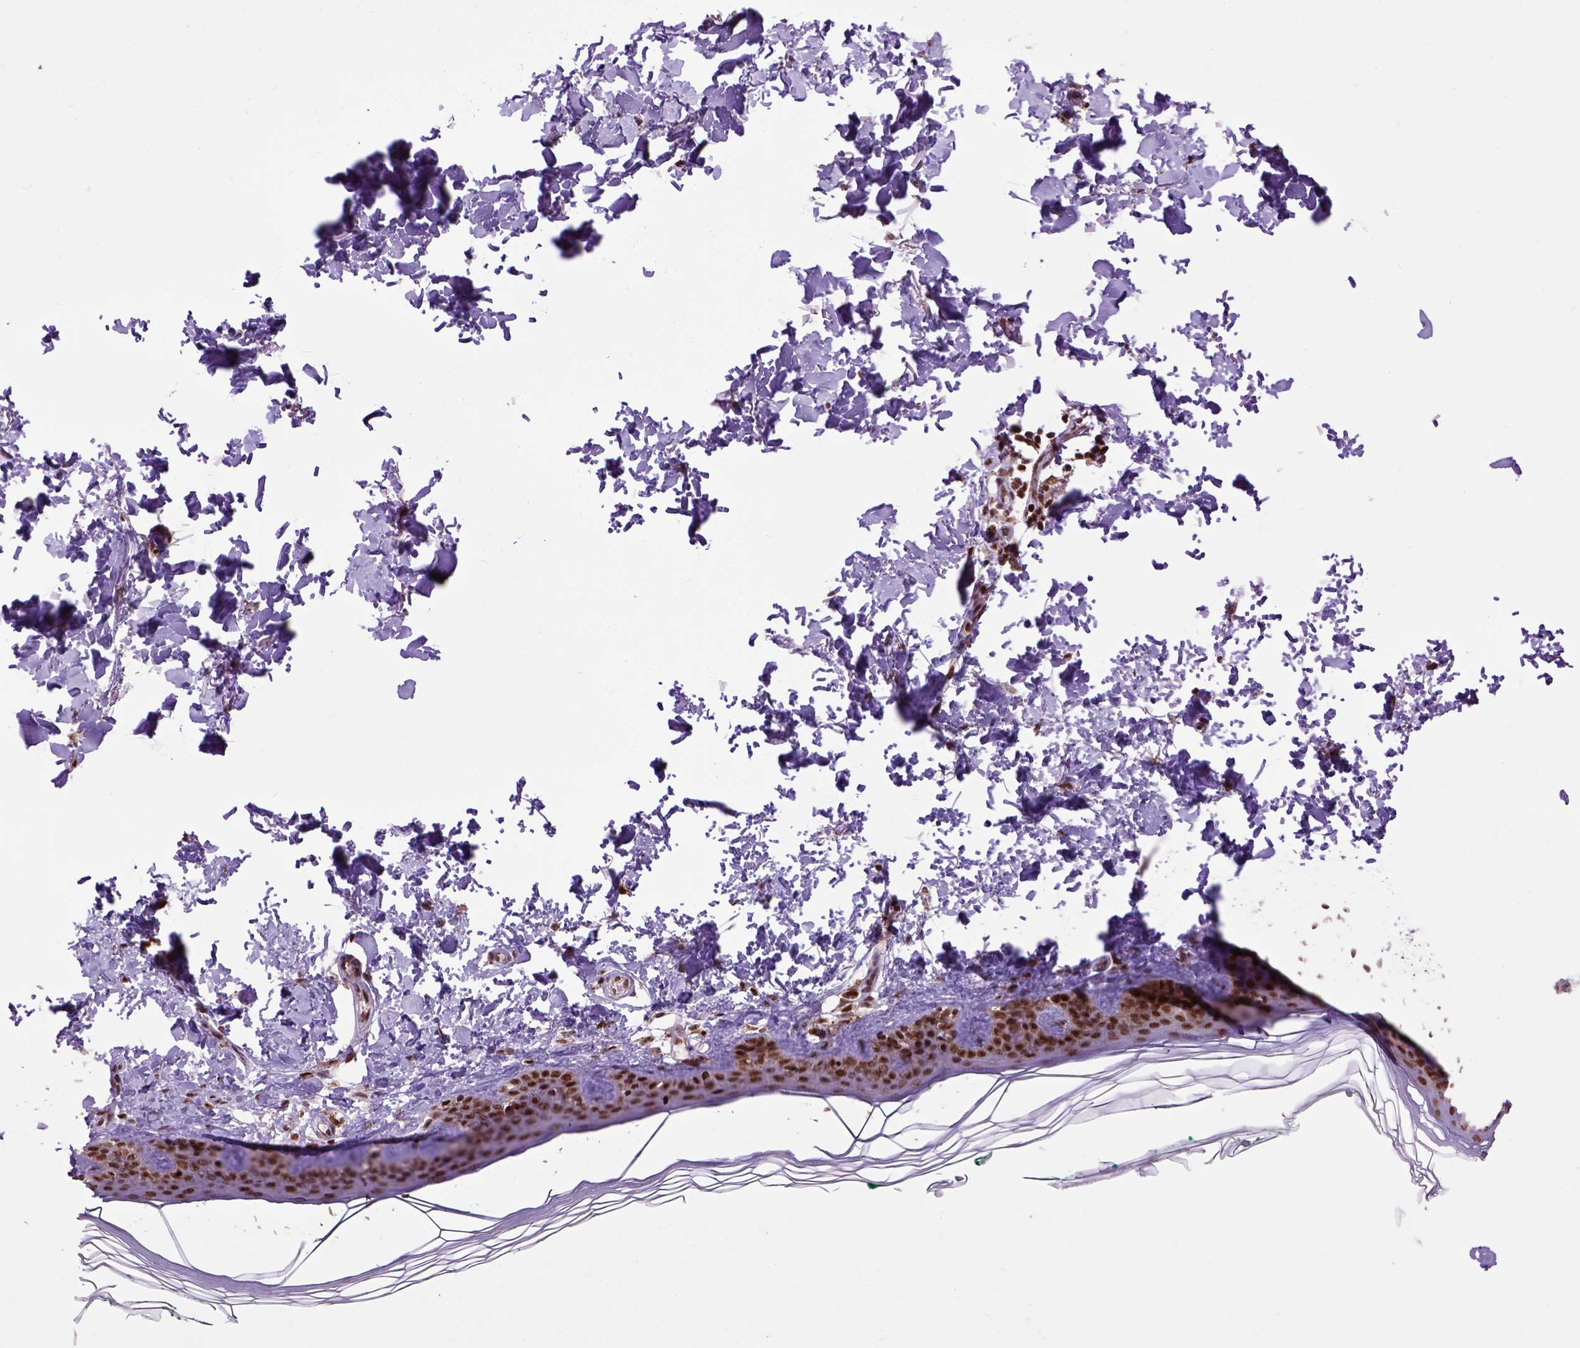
{"staining": {"intensity": "moderate", "quantity": ">75%", "location": "nuclear"}, "tissue": "skin", "cell_type": "Fibroblasts", "image_type": "normal", "snomed": [{"axis": "morphology", "description": "Normal tissue, NOS"}, {"axis": "topography", "description": "Skin"}, {"axis": "topography", "description": "Peripheral nerve tissue"}], "caption": "This photomicrograph reveals IHC staining of unremarkable skin, with medium moderate nuclear expression in approximately >75% of fibroblasts.", "gene": "CELF1", "patient": {"sex": "female", "age": 45}}